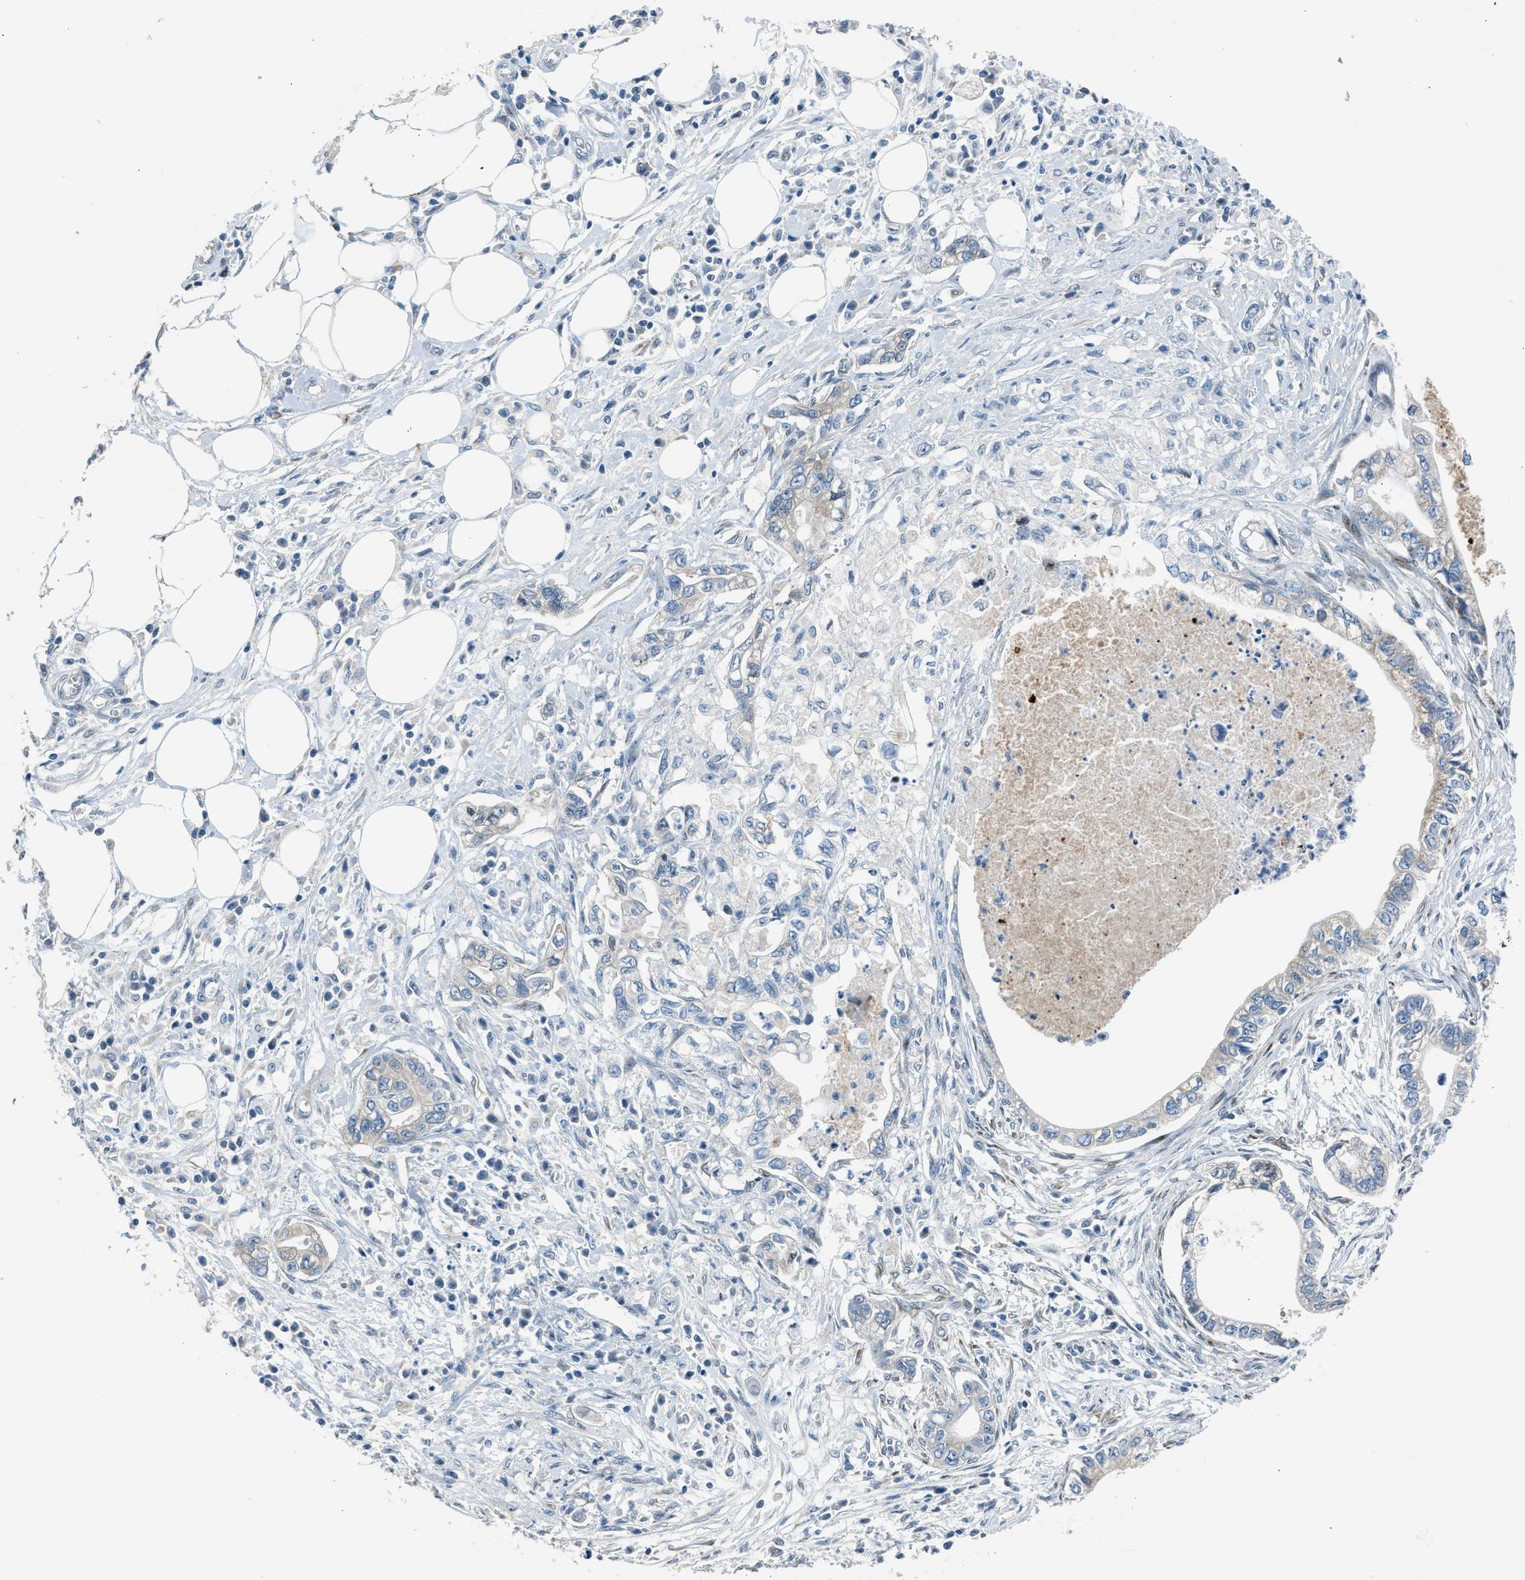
{"staining": {"intensity": "weak", "quantity": "<25%", "location": "cytoplasmic/membranous"}, "tissue": "pancreatic cancer", "cell_type": "Tumor cells", "image_type": "cancer", "snomed": [{"axis": "morphology", "description": "Adenocarcinoma, NOS"}, {"axis": "topography", "description": "Pancreas"}], "caption": "Tumor cells show no significant protein expression in pancreatic cancer (adenocarcinoma).", "gene": "RNF41", "patient": {"sex": "male", "age": 56}}